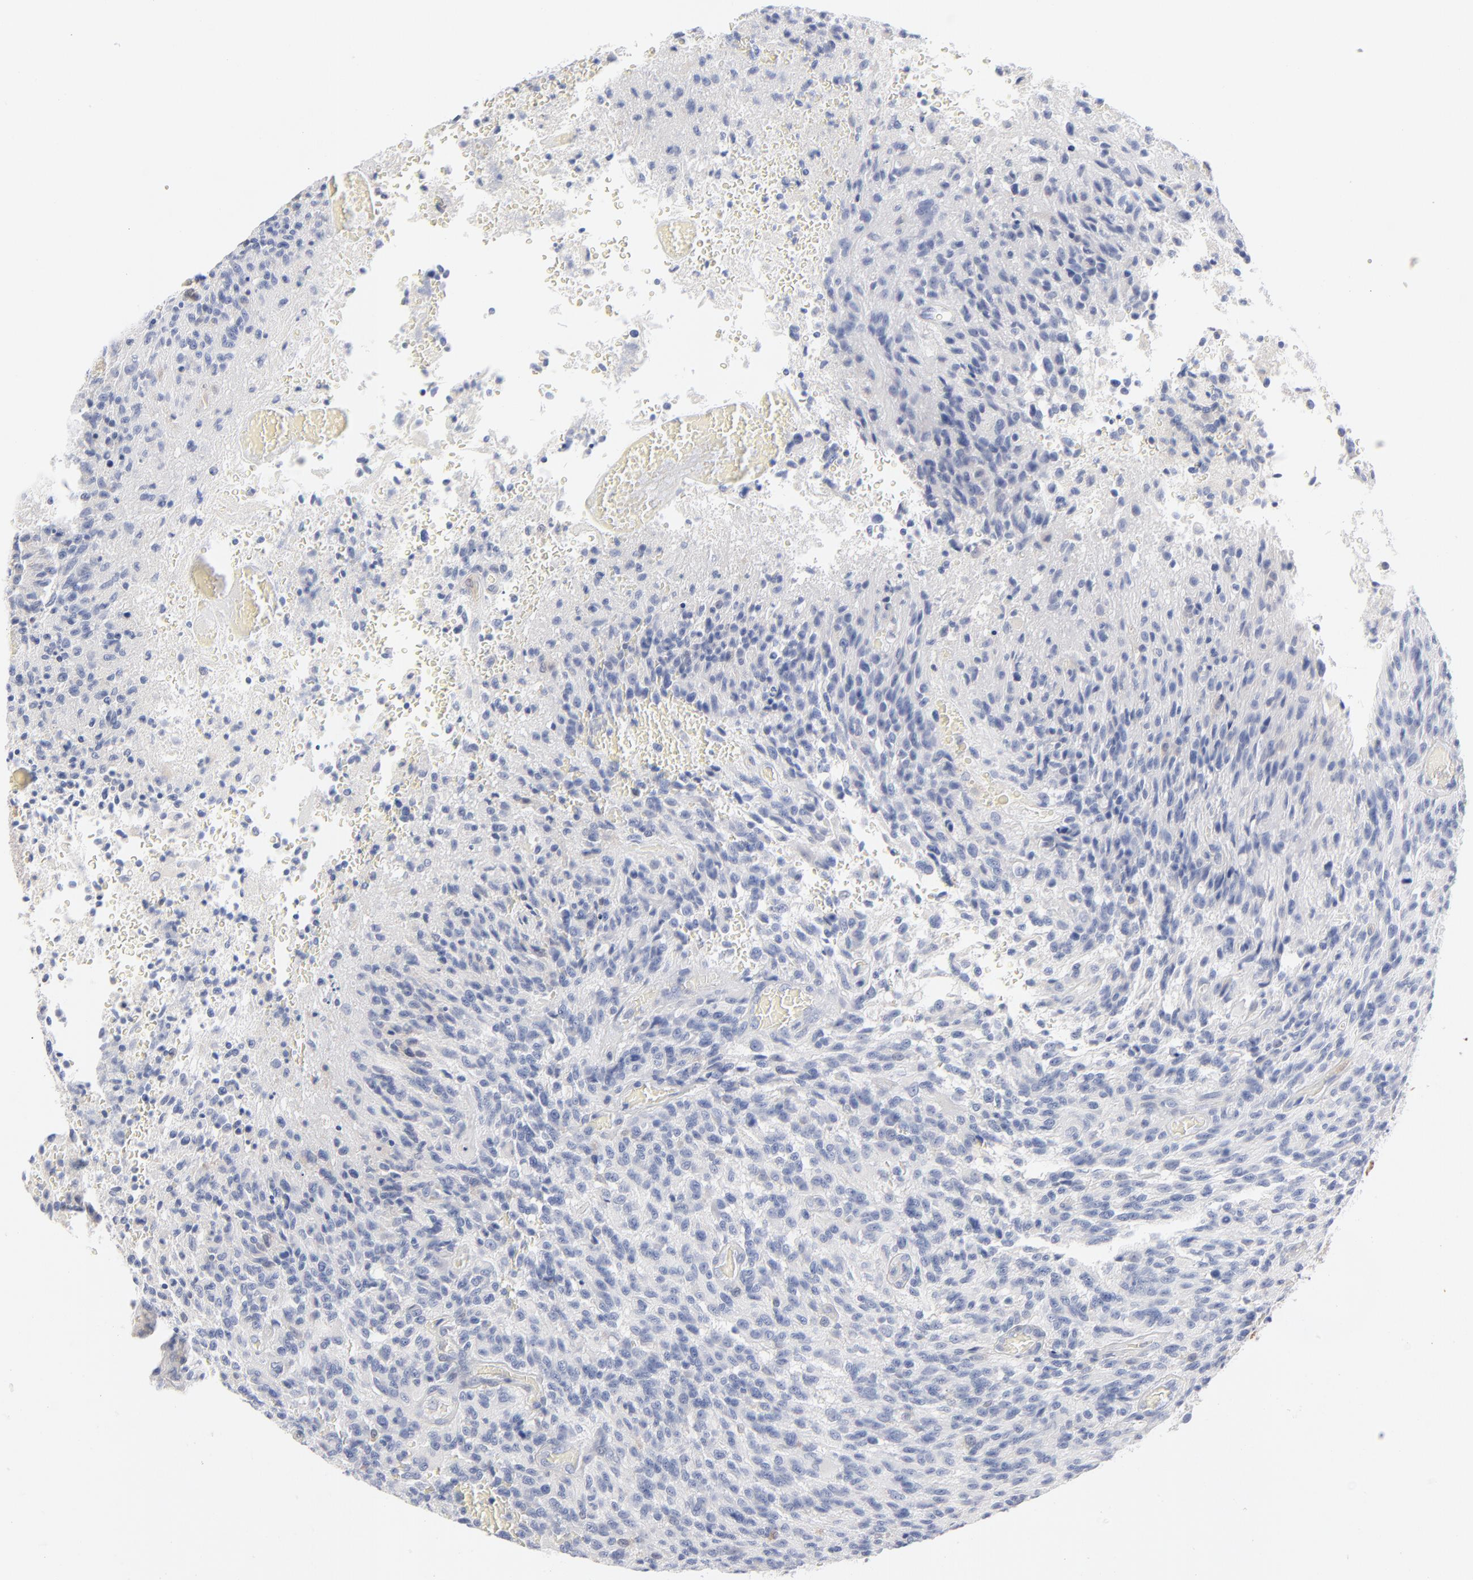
{"staining": {"intensity": "negative", "quantity": "none", "location": "none"}, "tissue": "glioma", "cell_type": "Tumor cells", "image_type": "cancer", "snomed": [{"axis": "morphology", "description": "Normal tissue, NOS"}, {"axis": "morphology", "description": "Glioma, malignant, High grade"}, {"axis": "topography", "description": "Cerebral cortex"}], "caption": "This is a micrograph of IHC staining of glioma, which shows no positivity in tumor cells.", "gene": "ARRB1", "patient": {"sex": "male", "age": 56}}